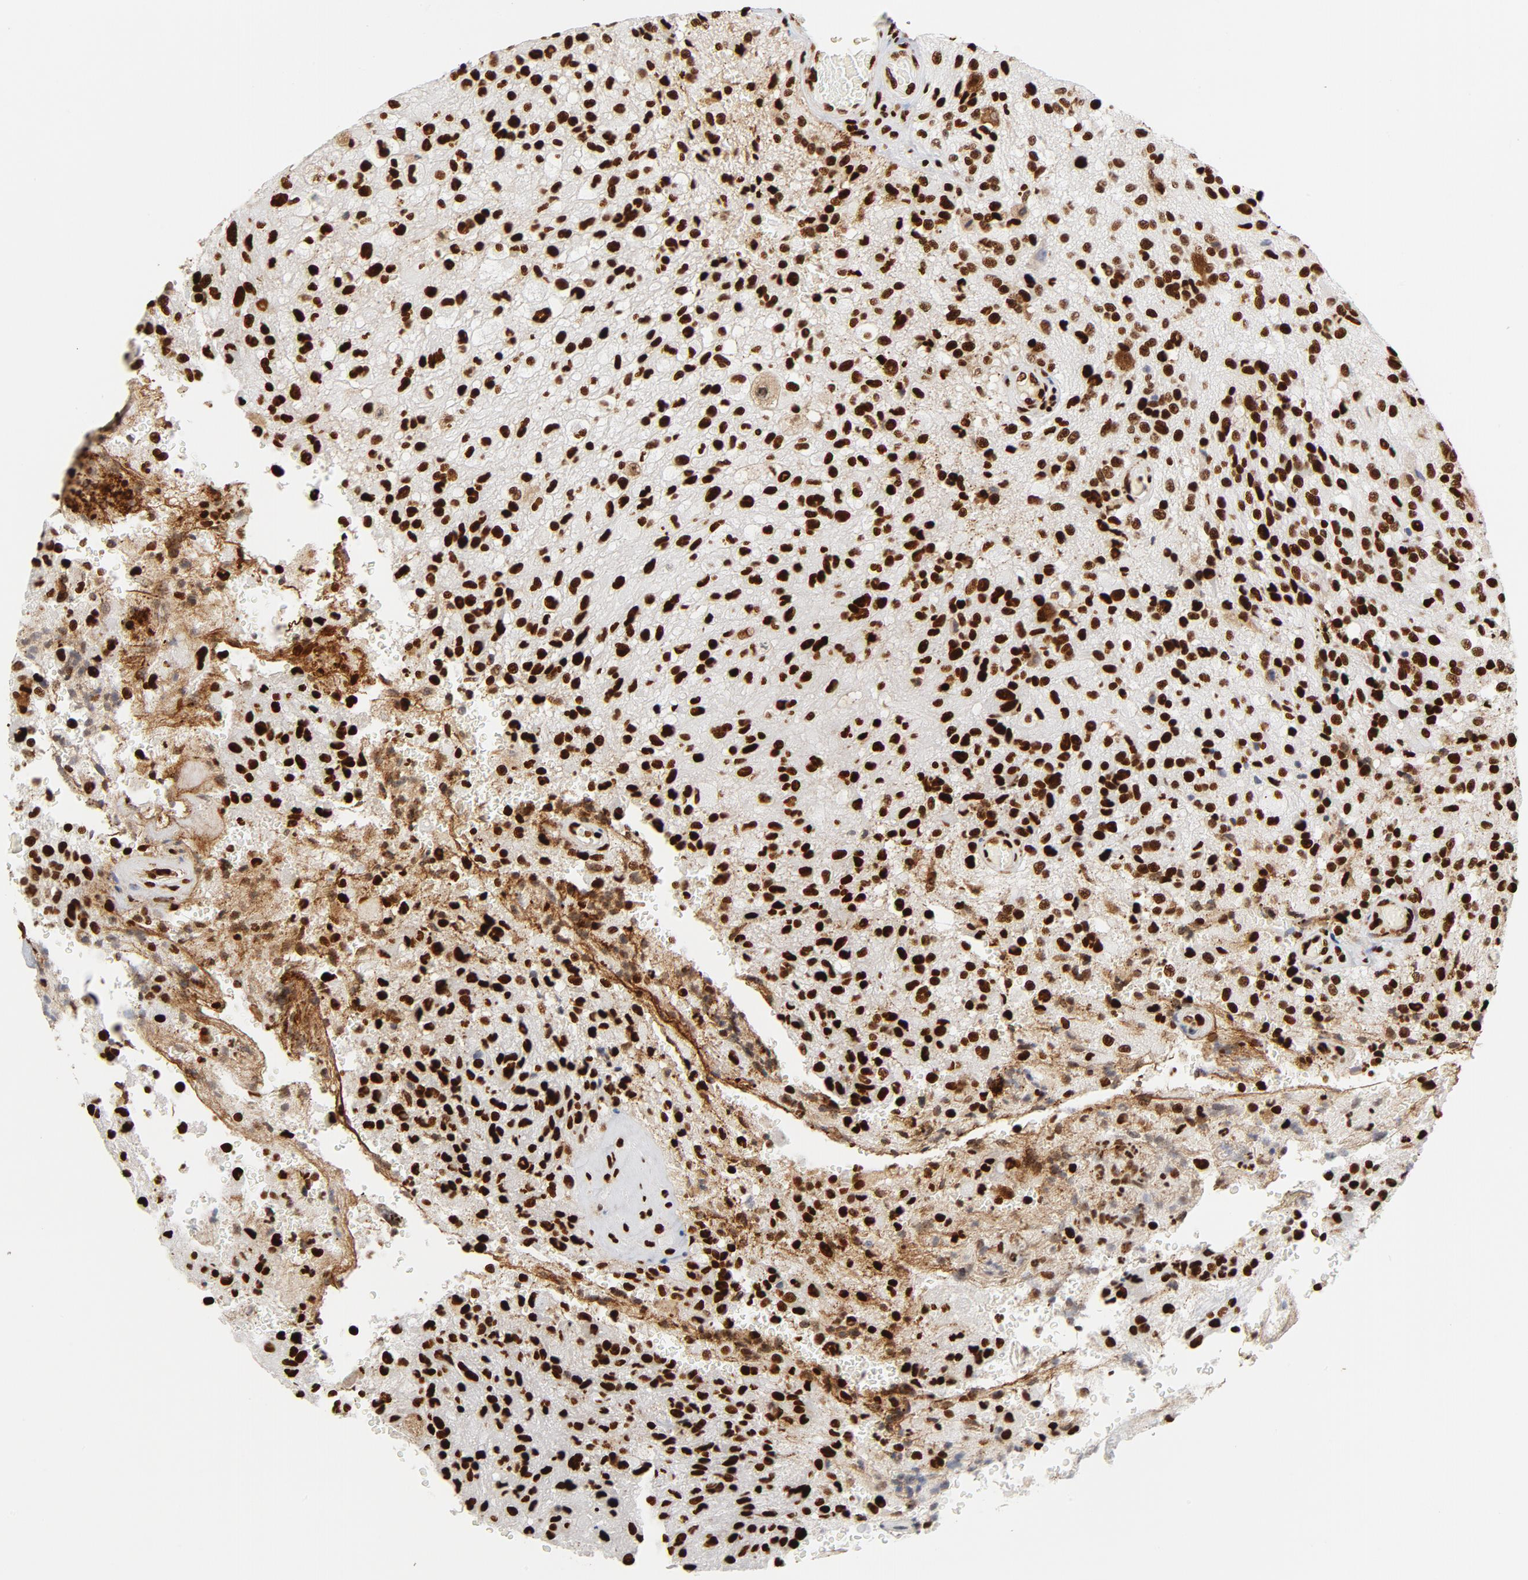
{"staining": {"intensity": "strong", "quantity": ">75%", "location": "nuclear"}, "tissue": "glioma", "cell_type": "Tumor cells", "image_type": "cancer", "snomed": [{"axis": "morphology", "description": "Normal tissue, NOS"}, {"axis": "morphology", "description": "Glioma, malignant, High grade"}, {"axis": "topography", "description": "Cerebral cortex"}], "caption": "Immunohistochemistry histopathology image of neoplastic tissue: human glioma stained using immunohistochemistry displays high levels of strong protein expression localized specifically in the nuclear of tumor cells, appearing as a nuclear brown color.", "gene": "XRCC6", "patient": {"sex": "male", "age": 56}}